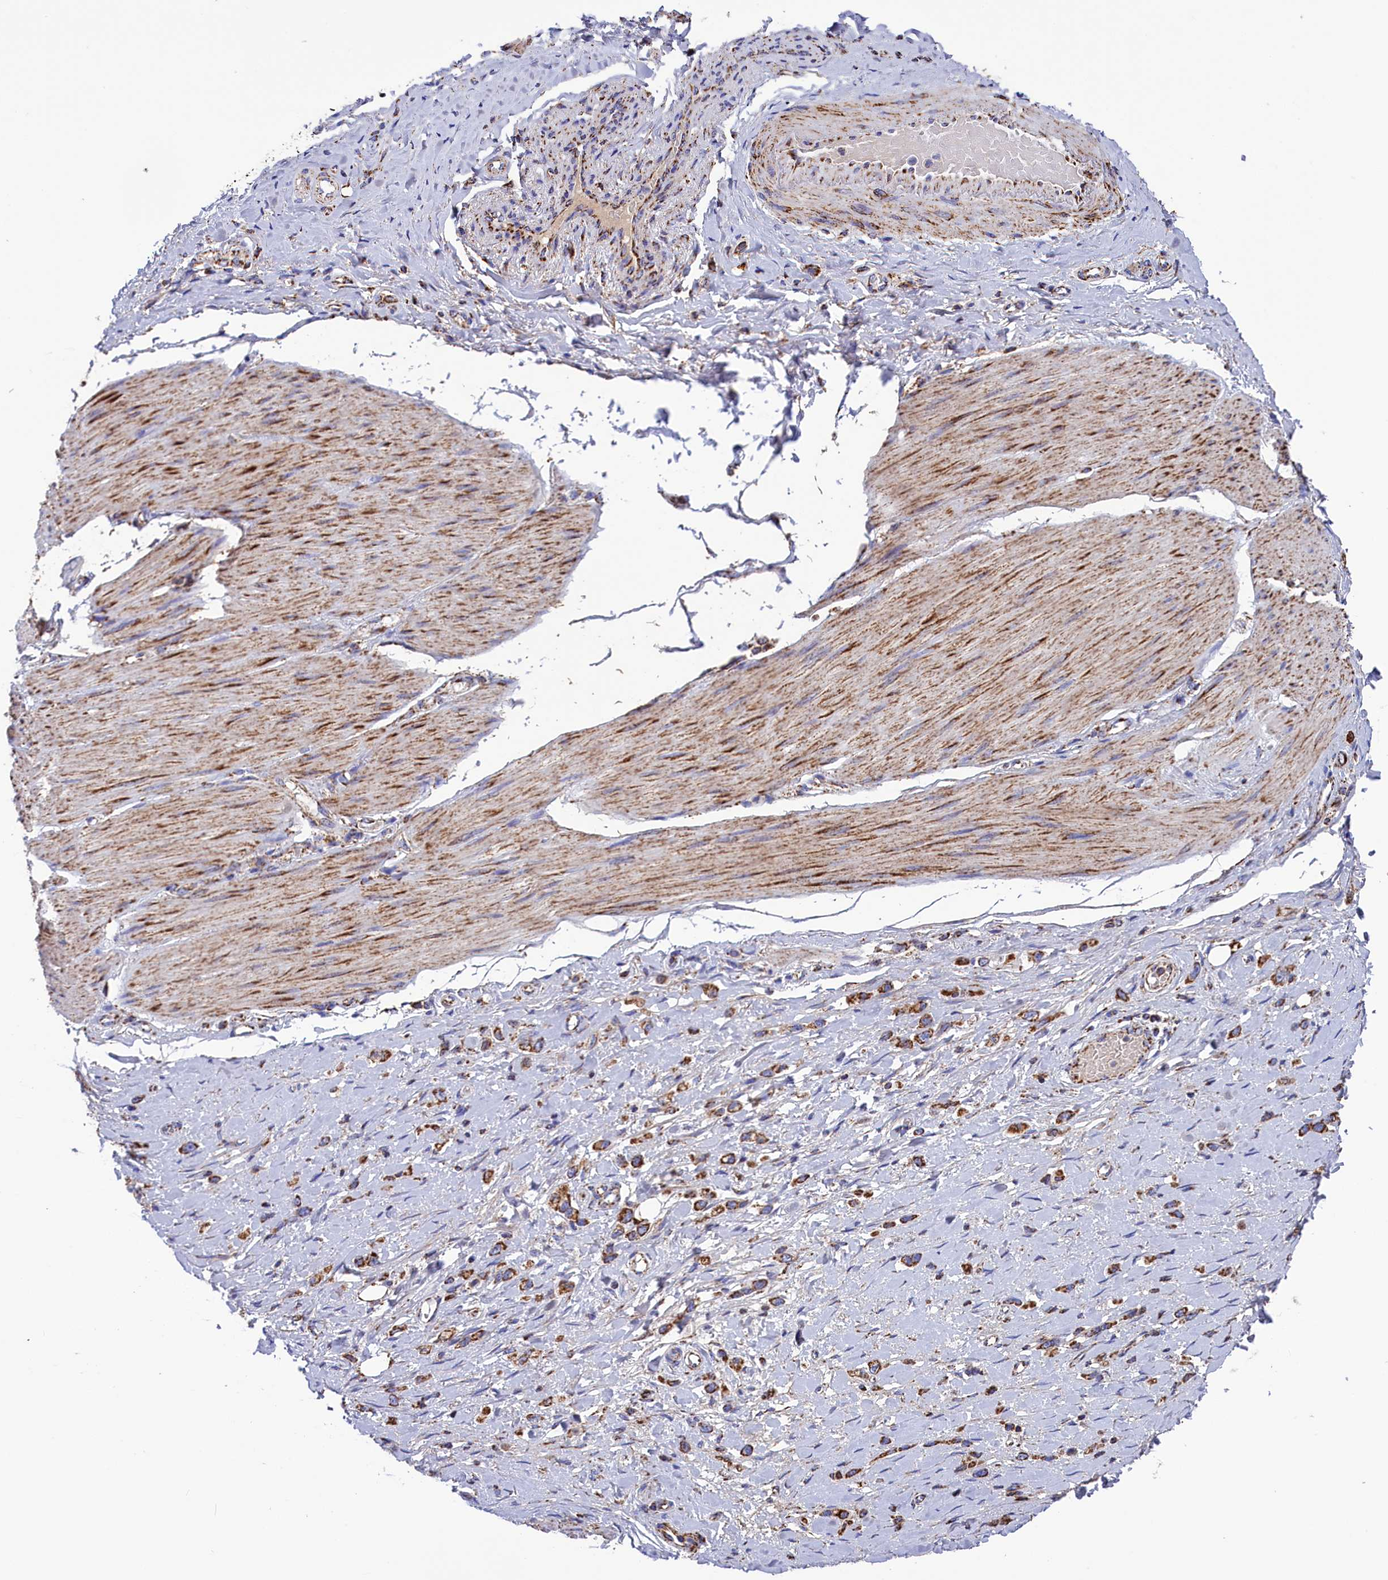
{"staining": {"intensity": "moderate", "quantity": ">75%", "location": "cytoplasmic/membranous"}, "tissue": "stomach cancer", "cell_type": "Tumor cells", "image_type": "cancer", "snomed": [{"axis": "morphology", "description": "Adenocarcinoma, NOS"}, {"axis": "topography", "description": "Stomach"}], "caption": "About >75% of tumor cells in human stomach cancer exhibit moderate cytoplasmic/membranous protein staining as visualized by brown immunohistochemical staining.", "gene": "SLC39A3", "patient": {"sex": "female", "age": 65}}